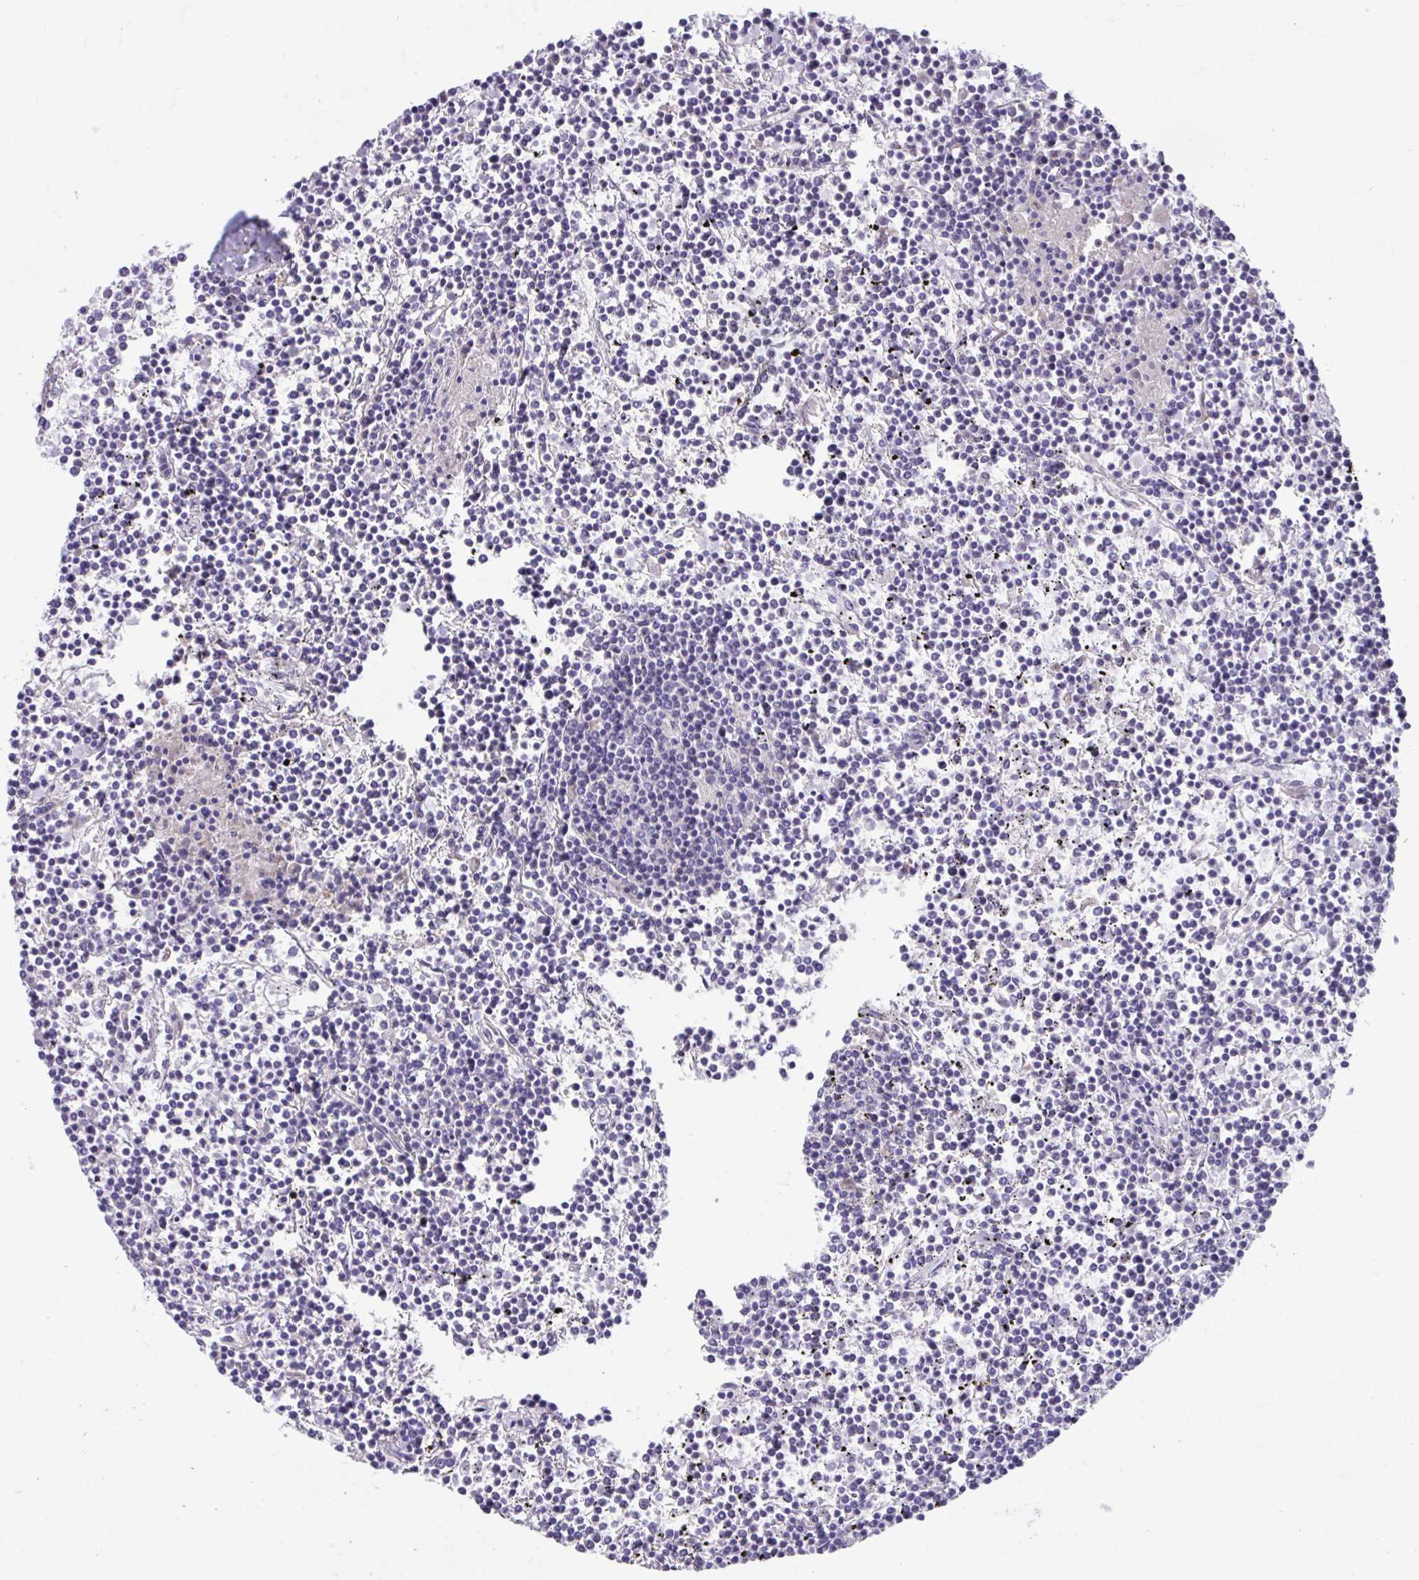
{"staining": {"intensity": "negative", "quantity": "none", "location": "none"}, "tissue": "lymphoma", "cell_type": "Tumor cells", "image_type": "cancer", "snomed": [{"axis": "morphology", "description": "Malignant lymphoma, non-Hodgkin's type, Low grade"}, {"axis": "topography", "description": "Spleen"}], "caption": "Photomicrograph shows no significant protein positivity in tumor cells of lymphoma.", "gene": "LINGO4", "patient": {"sex": "female", "age": 19}}